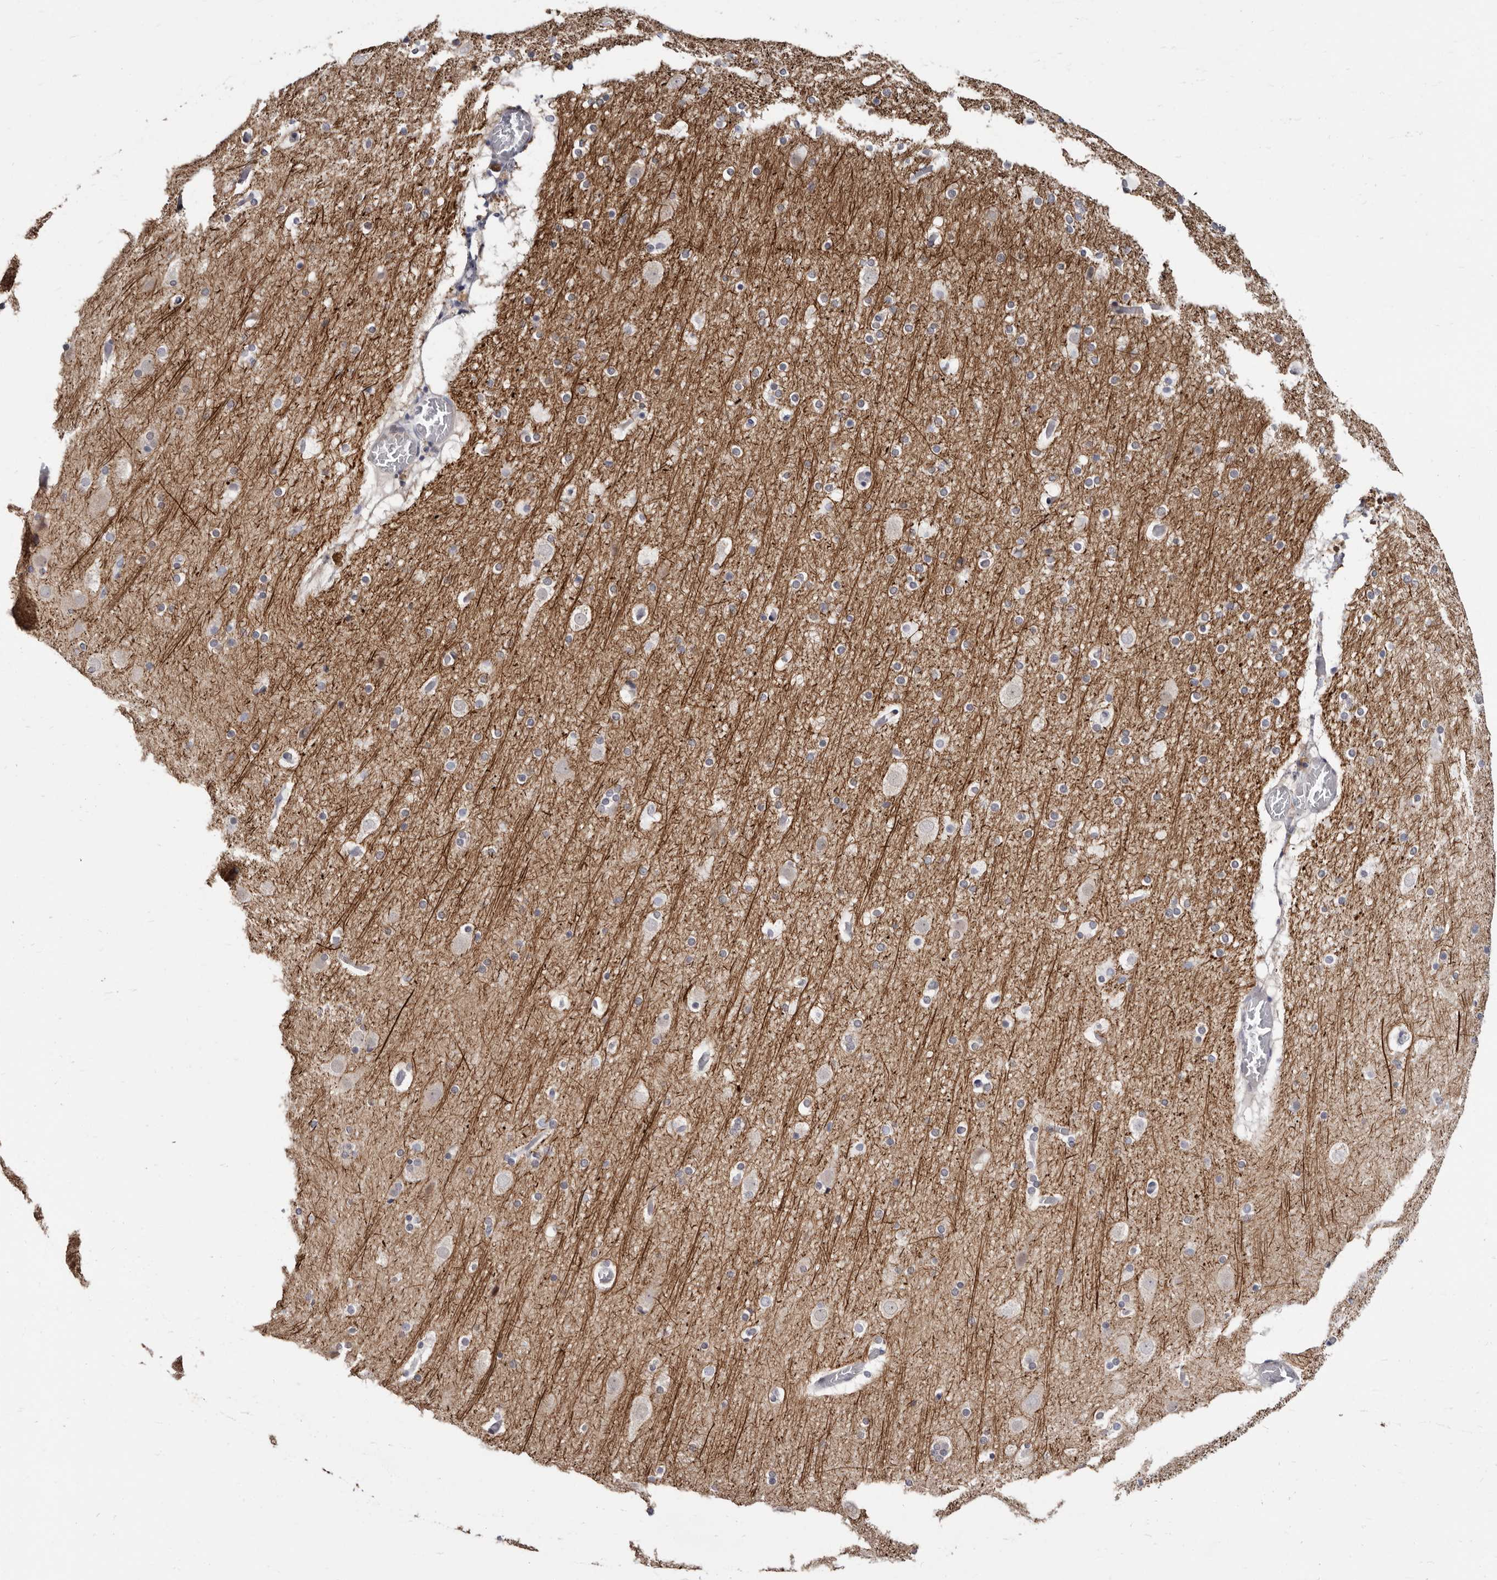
{"staining": {"intensity": "negative", "quantity": "none", "location": "none"}, "tissue": "cerebral cortex", "cell_type": "Endothelial cells", "image_type": "normal", "snomed": [{"axis": "morphology", "description": "Normal tissue, NOS"}, {"axis": "topography", "description": "Cerebral cortex"}], "caption": "The histopathology image reveals no staining of endothelial cells in unremarkable cerebral cortex.", "gene": "KLHL4", "patient": {"sex": "male", "age": 57}}